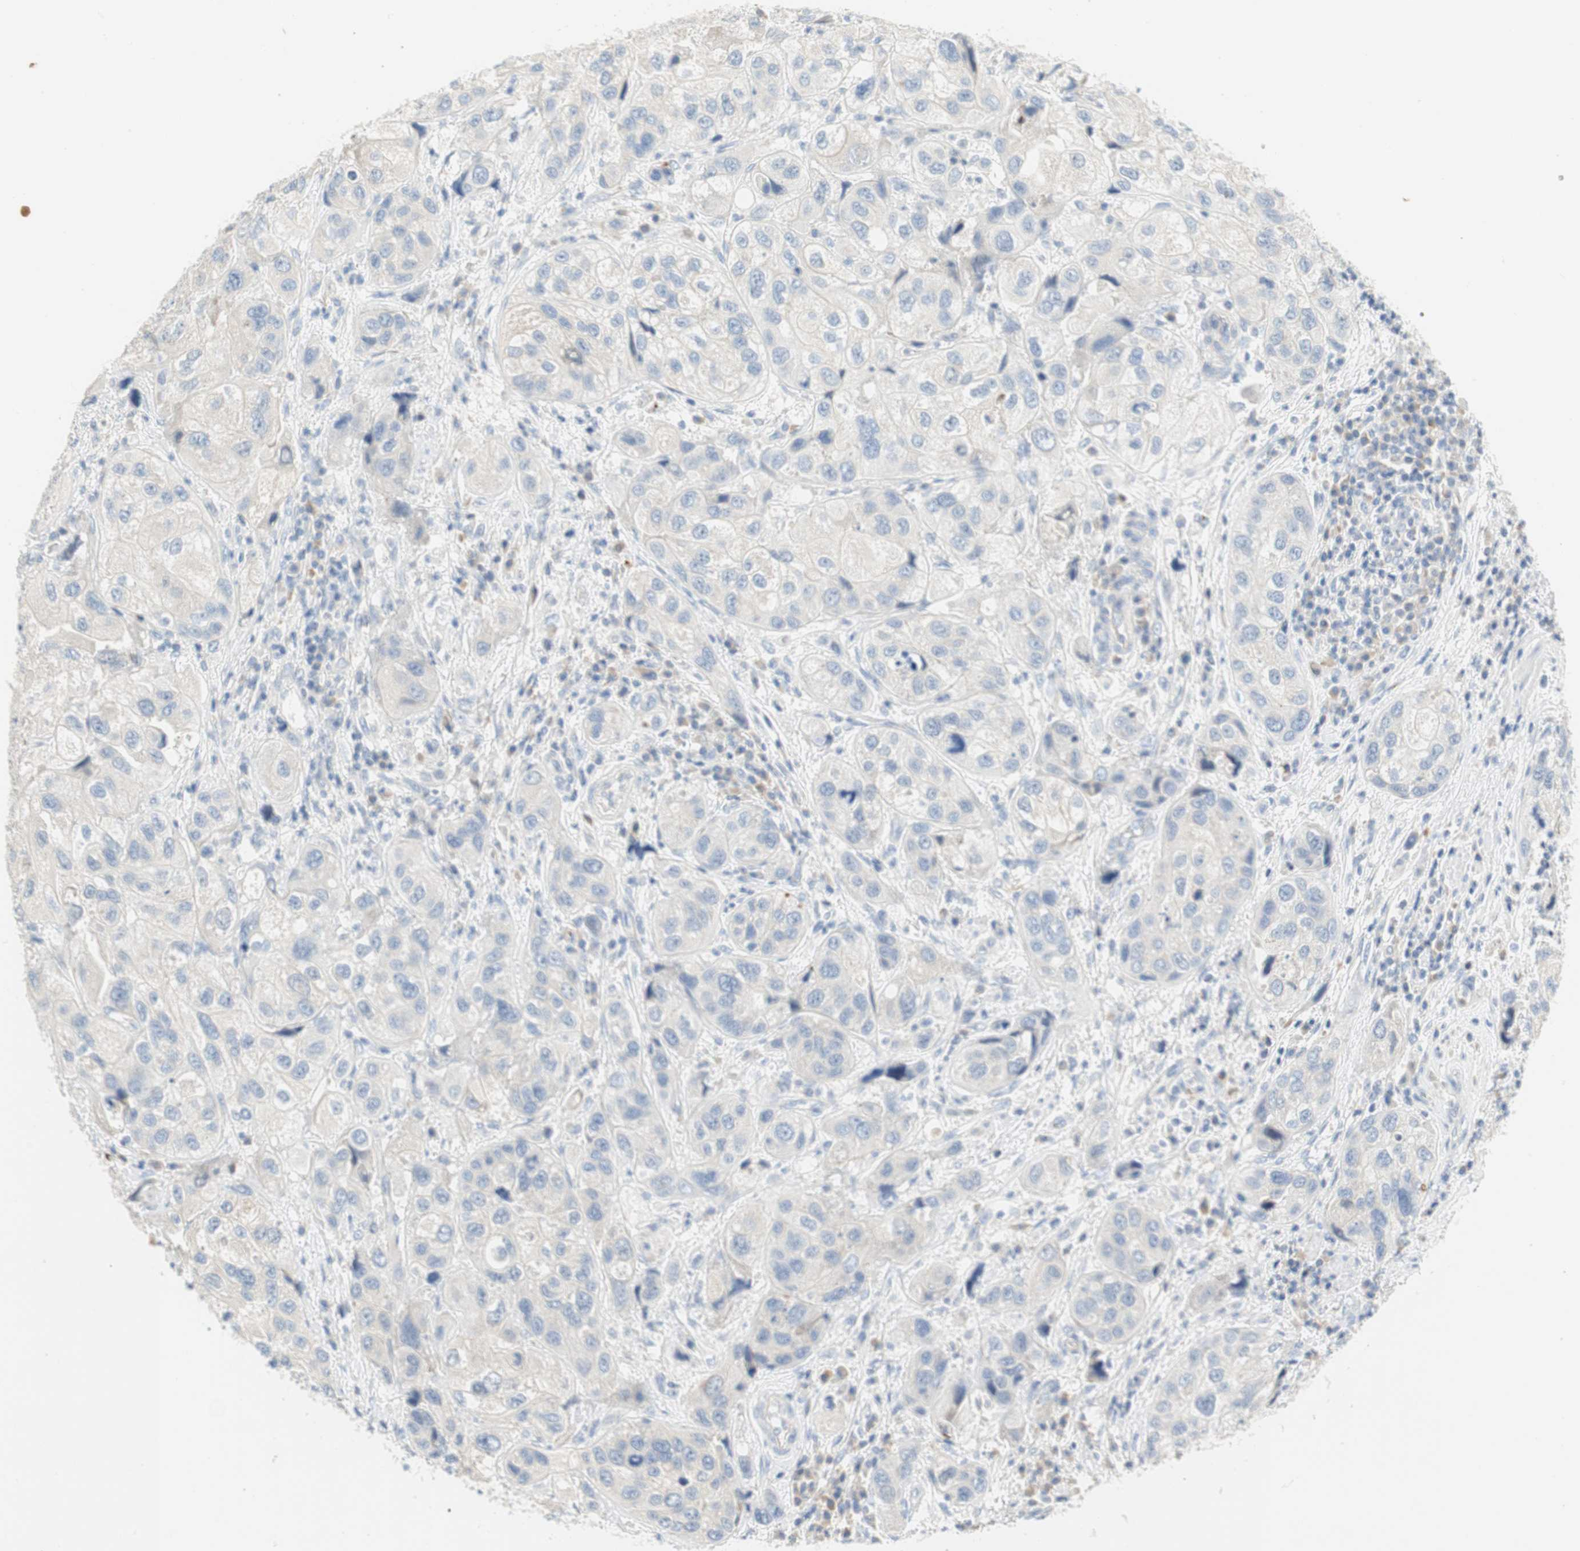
{"staining": {"intensity": "negative", "quantity": "none", "location": "none"}, "tissue": "urothelial cancer", "cell_type": "Tumor cells", "image_type": "cancer", "snomed": [{"axis": "morphology", "description": "Urothelial carcinoma, High grade"}, {"axis": "topography", "description": "Urinary bladder"}], "caption": "This is an IHC photomicrograph of urothelial carcinoma (high-grade). There is no positivity in tumor cells.", "gene": "CCM2L", "patient": {"sex": "female", "age": 64}}